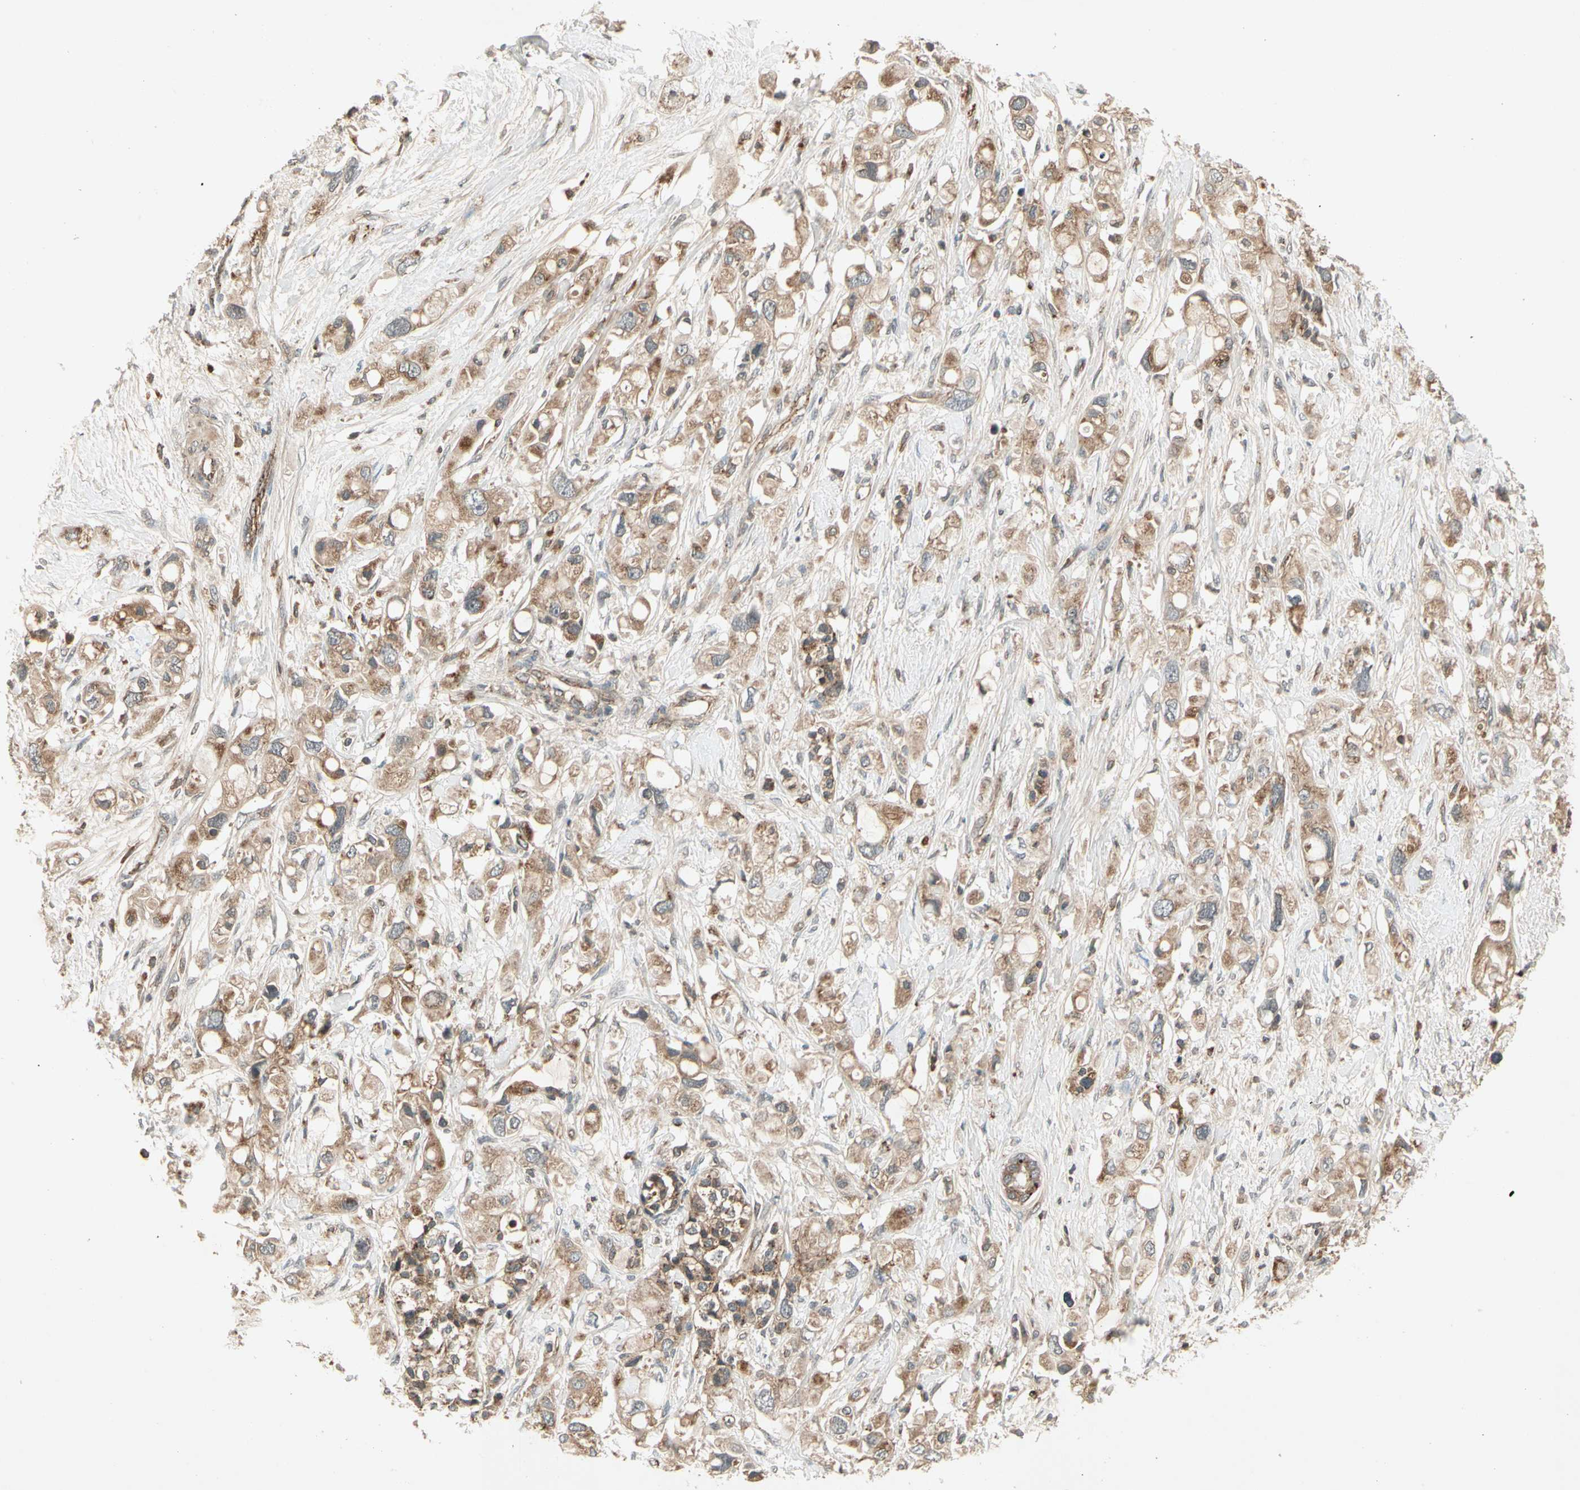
{"staining": {"intensity": "moderate", "quantity": ">75%", "location": "cytoplasmic/membranous"}, "tissue": "pancreatic cancer", "cell_type": "Tumor cells", "image_type": "cancer", "snomed": [{"axis": "morphology", "description": "Adenocarcinoma, NOS"}, {"axis": "topography", "description": "Pancreas"}], "caption": "Human pancreatic adenocarcinoma stained for a protein (brown) shows moderate cytoplasmic/membranous positive positivity in approximately >75% of tumor cells.", "gene": "FLOT1", "patient": {"sex": "female", "age": 56}}